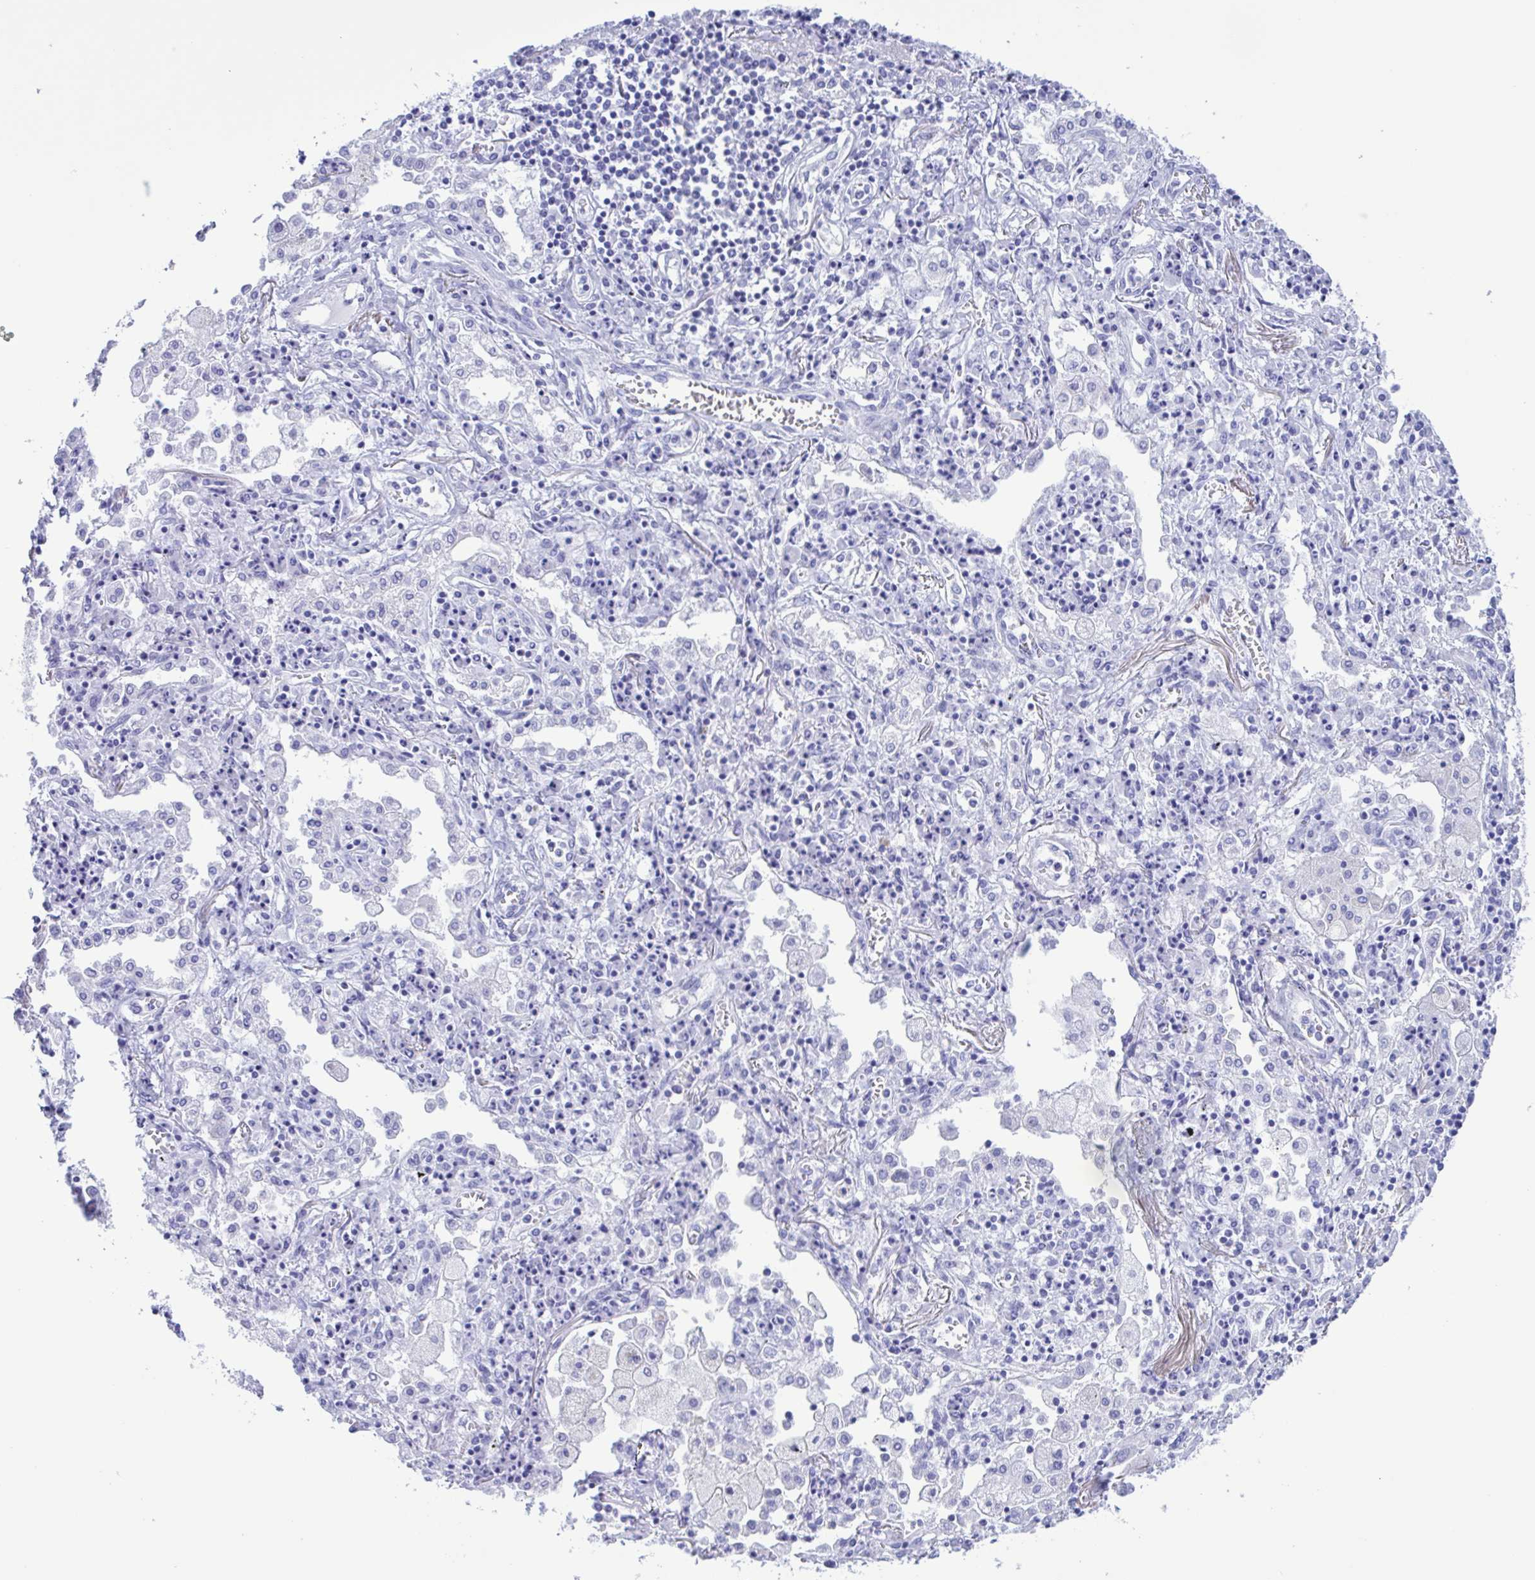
{"staining": {"intensity": "negative", "quantity": "none", "location": "none"}, "tissue": "lung cancer", "cell_type": "Tumor cells", "image_type": "cancer", "snomed": [{"axis": "morphology", "description": "Squamous cell carcinoma, NOS"}, {"axis": "morphology", "description": "Squamous cell carcinoma, metastatic, NOS"}, {"axis": "topography", "description": "Lung"}, {"axis": "topography", "description": "Pleura, NOS"}], "caption": "There is no significant positivity in tumor cells of lung squamous cell carcinoma.", "gene": "TSPY2", "patient": {"sex": "male", "age": 72}}